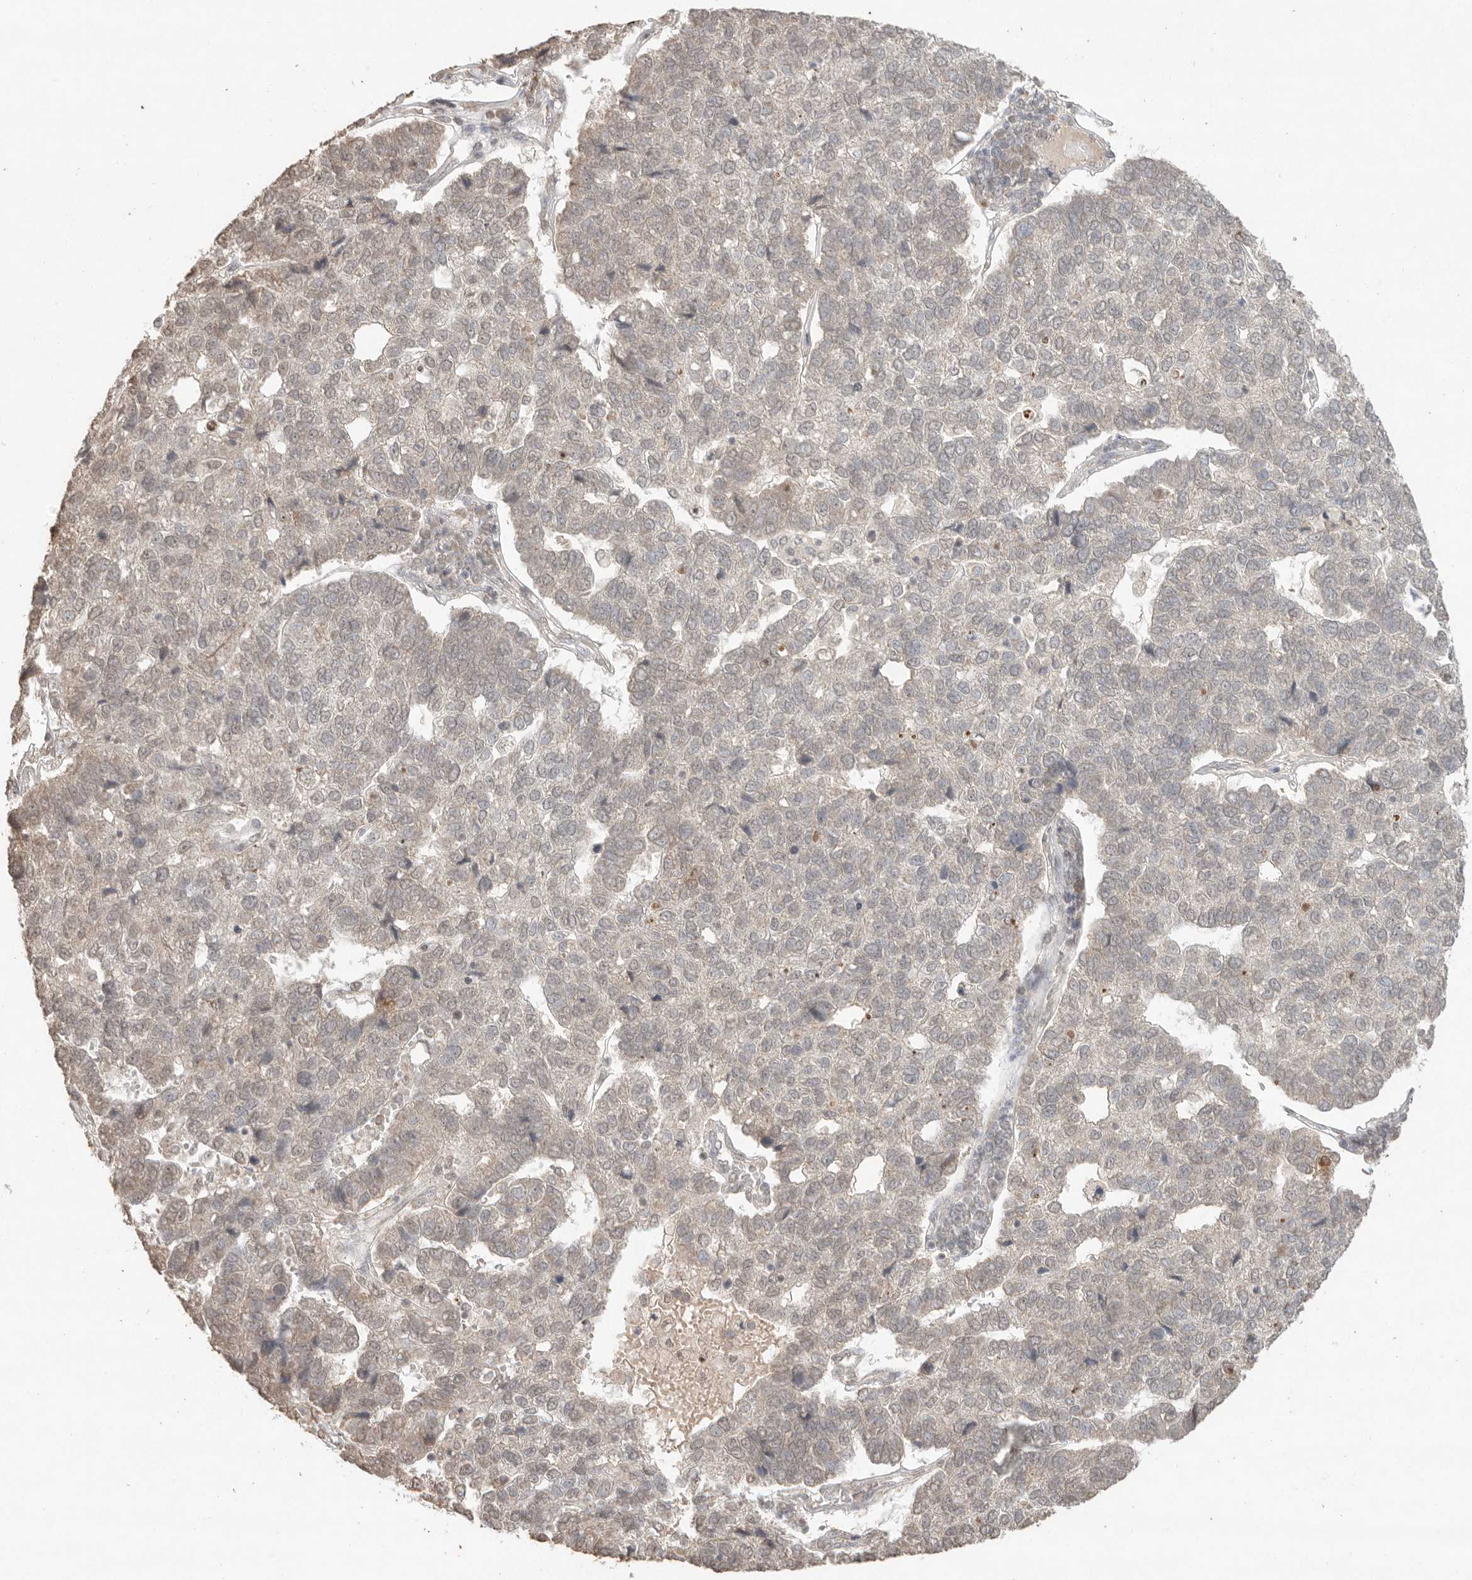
{"staining": {"intensity": "weak", "quantity": "<25%", "location": "nuclear"}, "tissue": "pancreatic cancer", "cell_type": "Tumor cells", "image_type": "cancer", "snomed": [{"axis": "morphology", "description": "Adenocarcinoma, NOS"}, {"axis": "topography", "description": "Pancreas"}], "caption": "Immunohistochemistry (IHC) of pancreatic cancer displays no staining in tumor cells.", "gene": "KLK5", "patient": {"sex": "female", "age": 61}}